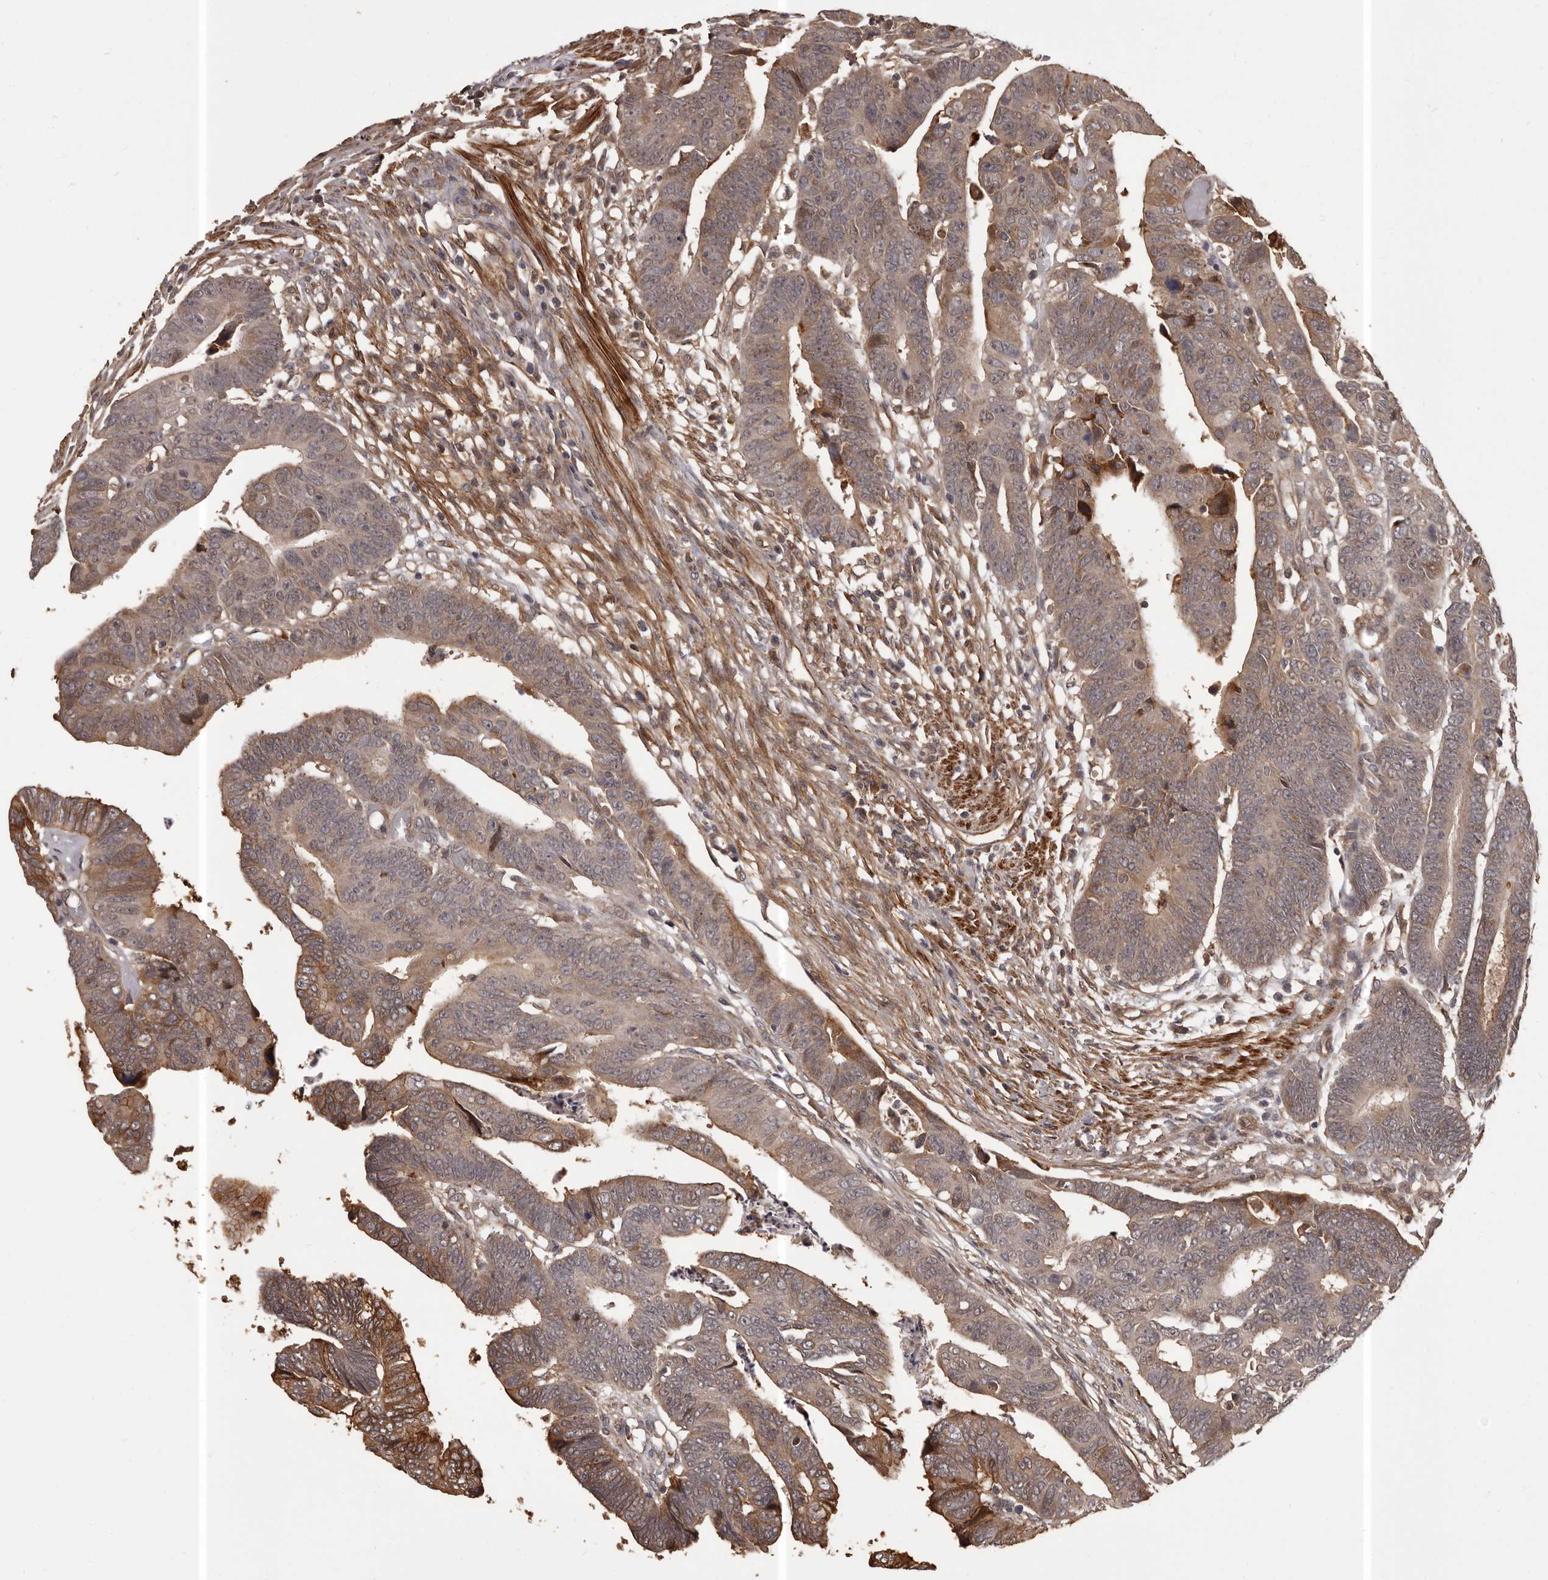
{"staining": {"intensity": "moderate", "quantity": "25%-75%", "location": "cytoplasmic/membranous"}, "tissue": "colorectal cancer", "cell_type": "Tumor cells", "image_type": "cancer", "snomed": [{"axis": "morphology", "description": "Adenocarcinoma, NOS"}, {"axis": "topography", "description": "Rectum"}], "caption": "A micrograph of human adenocarcinoma (colorectal) stained for a protein displays moderate cytoplasmic/membranous brown staining in tumor cells.", "gene": "SLITRK6", "patient": {"sex": "female", "age": 65}}